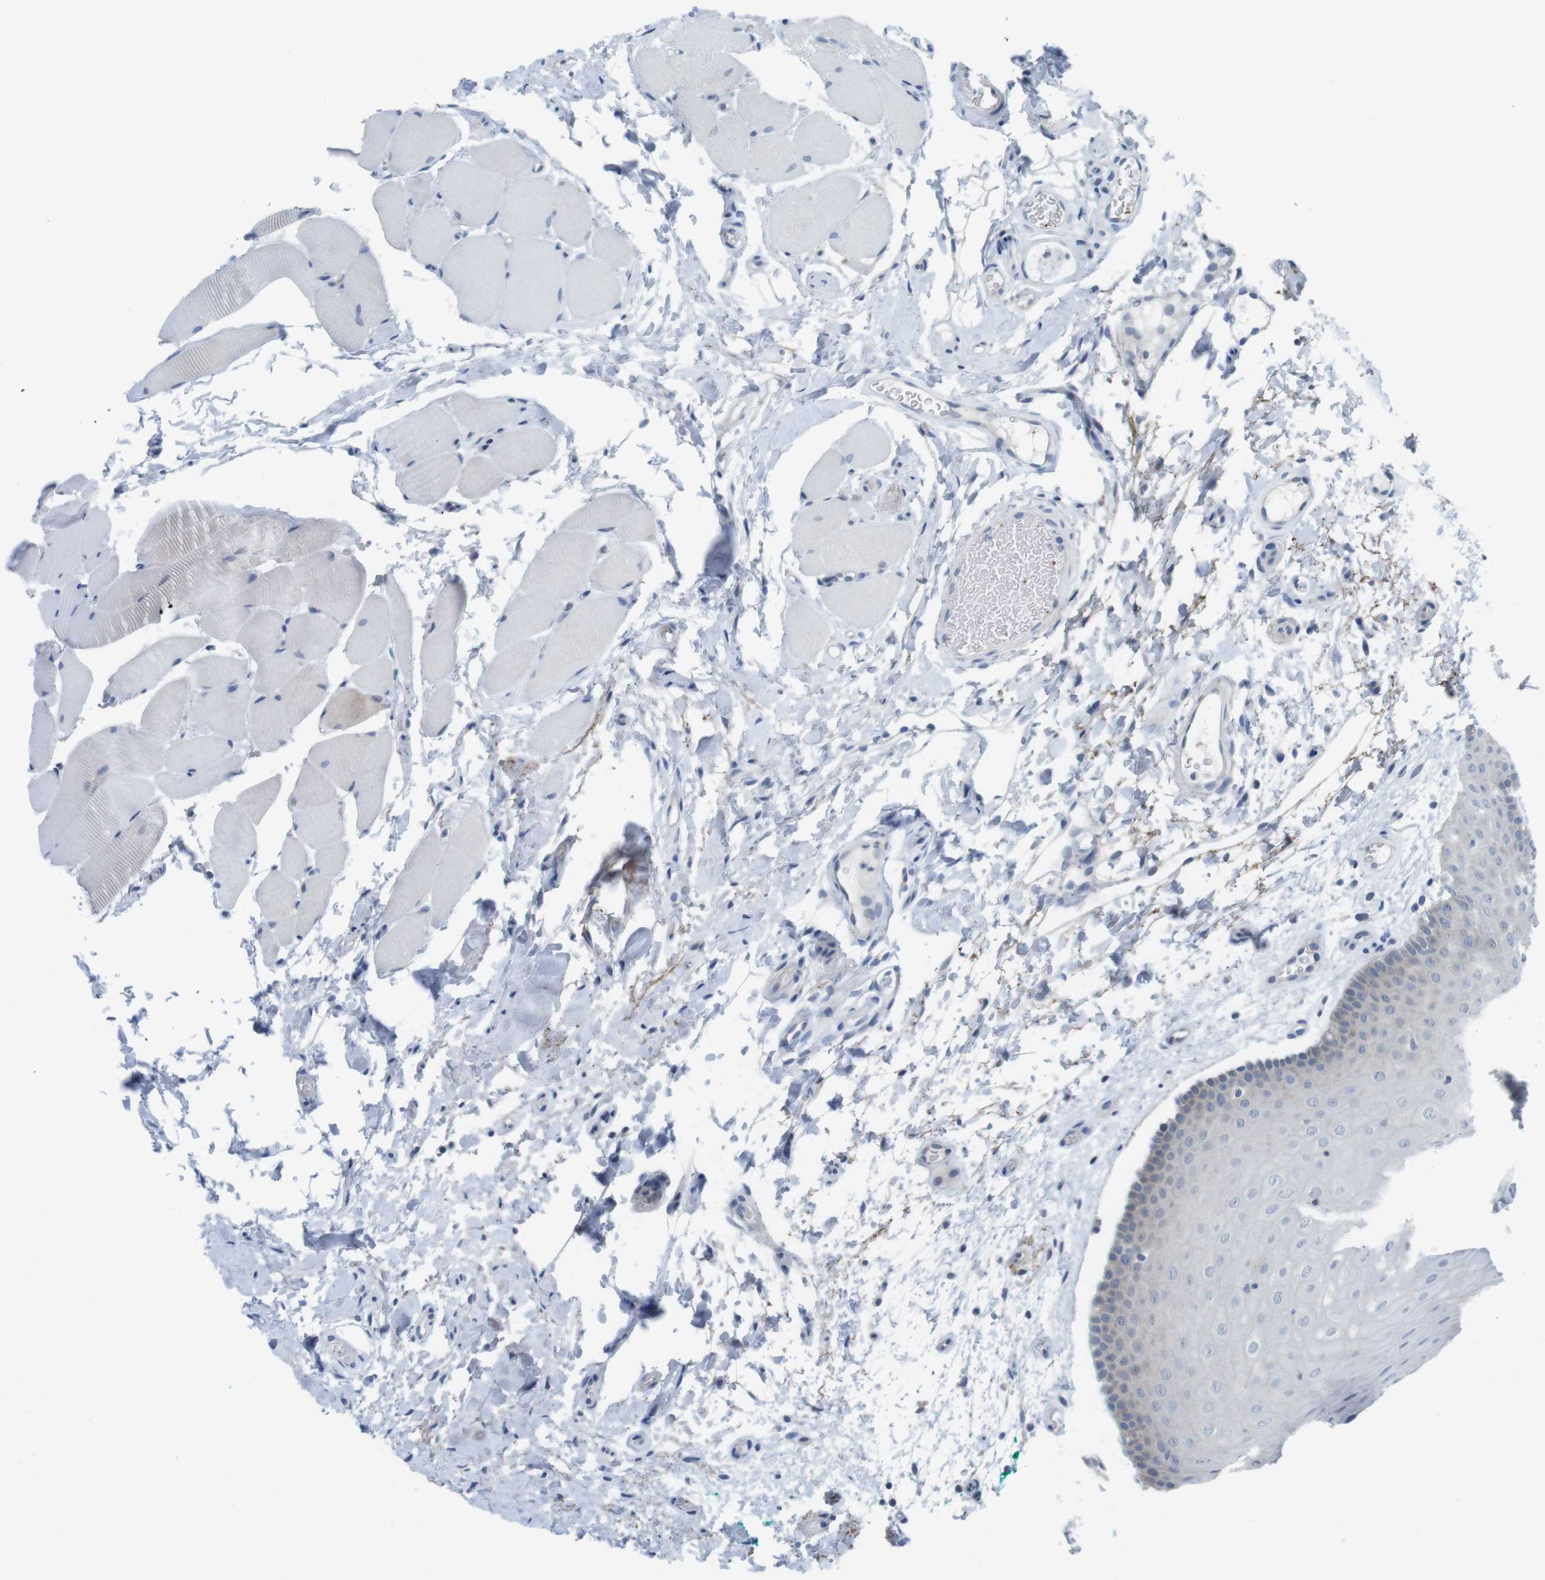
{"staining": {"intensity": "moderate", "quantity": "<25%", "location": "cytoplasmic/membranous"}, "tissue": "oral mucosa", "cell_type": "Squamous epithelial cells", "image_type": "normal", "snomed": [{"axis": "morphology", "description": "Normal tissue, NOS"}, {"axis": "topography", "description": "Skeletal muscle"}, {"axis": "topography", "description": "Oral tissue"}], "caption": "Benign oral mucosa displays moderate cytoplasmic/membranous positivity in approximately <25% of squamous epithelial cells, visualized by immunohistochemistry.", "gene": "CASP2", "patient": {"sex": "male", "age": 58}}